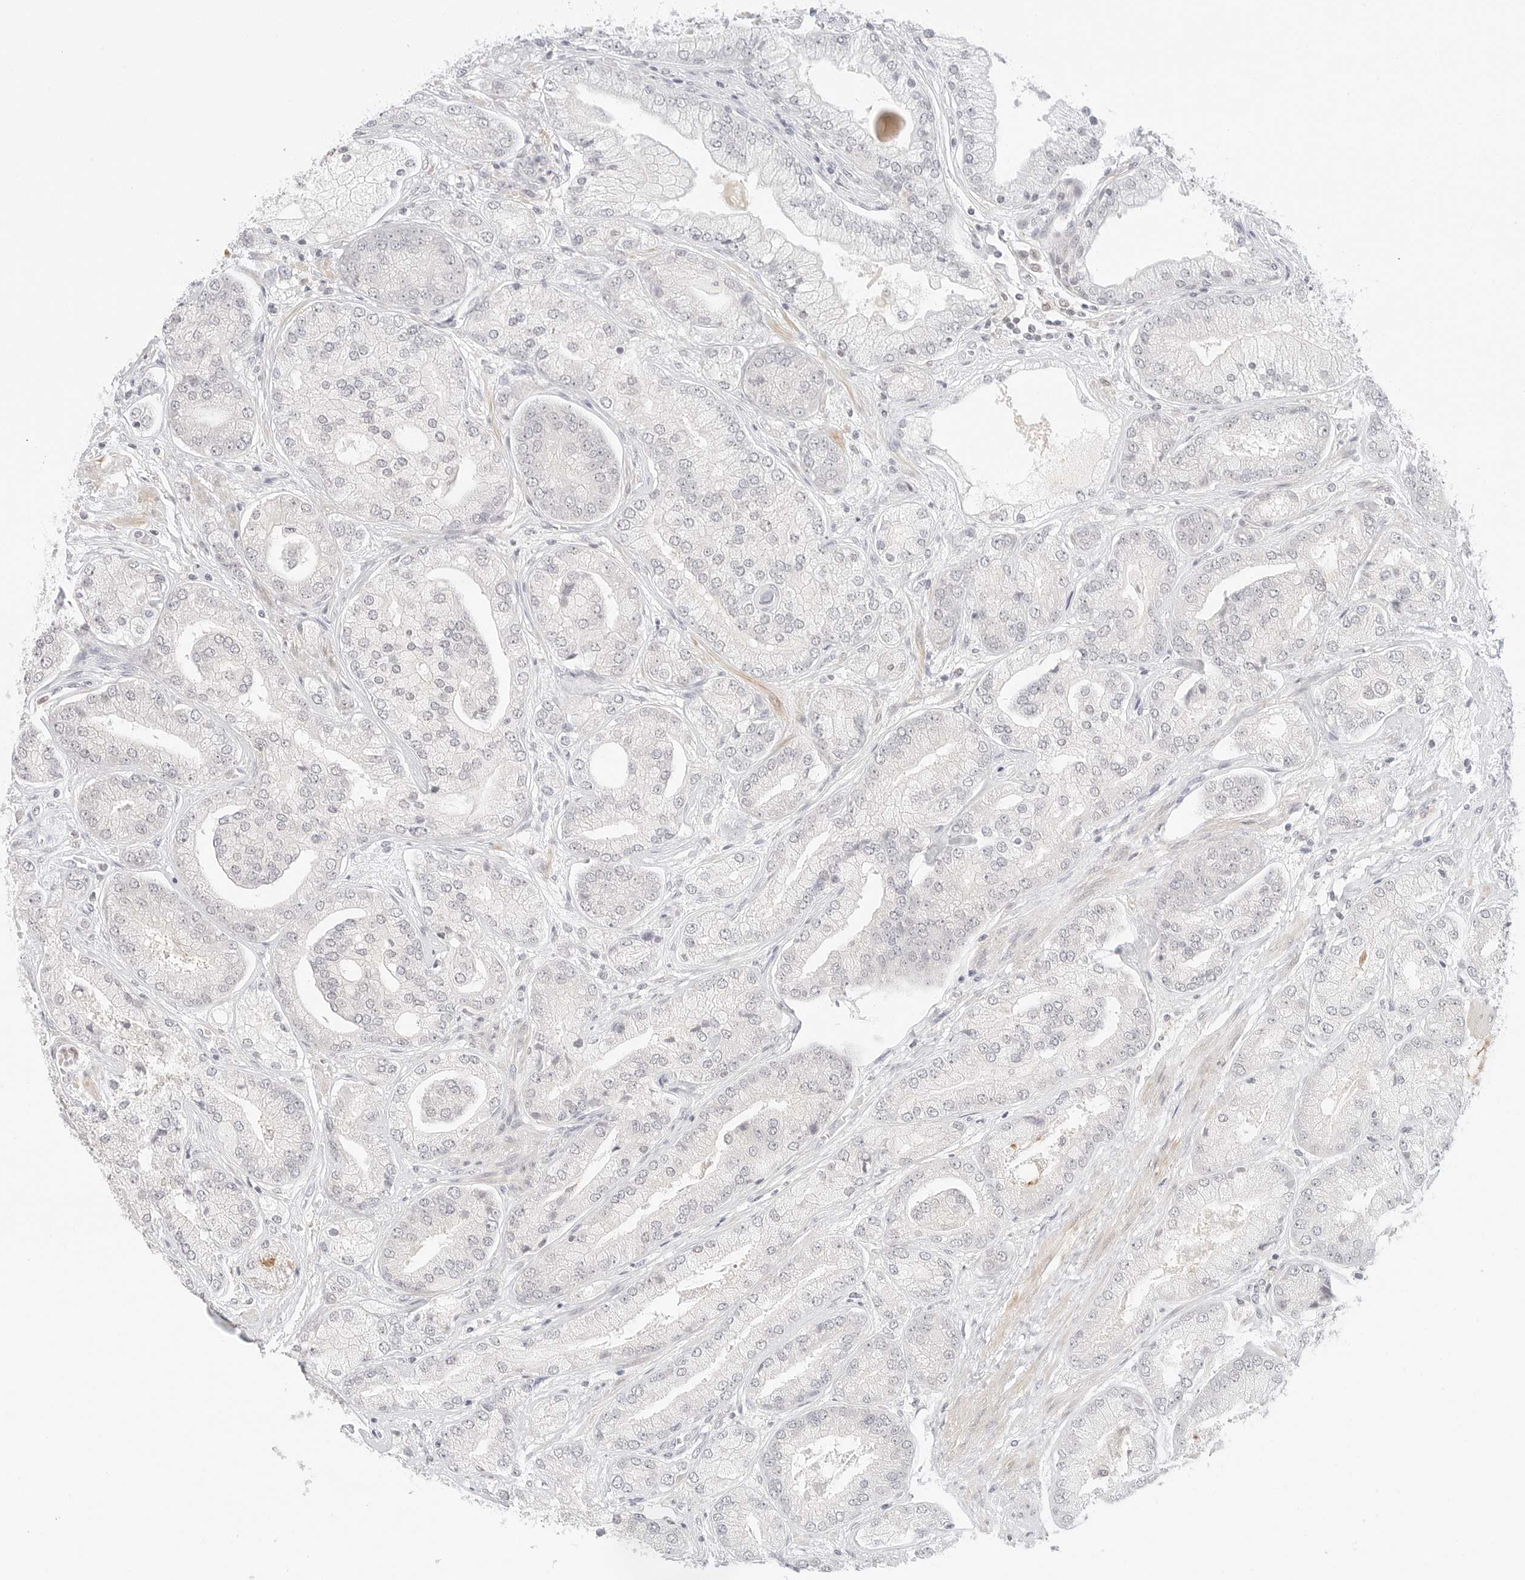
{"staining": {"intensity": "negative", "quantity": "none", "location": "none"}, "tissue": "prostate cancer", "cell_type": "Tumor cells", "image_type": "cancer", "snomed": [{"axis": "morphology", "description": "Adenocarcinoma, High grade"}, {"axis": "topography", "description": "Prostate"}], "caption": "DAB (3,3'-diaminobenzidine) immunohistochemical staining of human adenocarcinoma (high-grade) (prostate) demonstrates no significant expression in tumor cells.", "gene": "GNAS", "patient": {"sex": "male", "age": 58}}